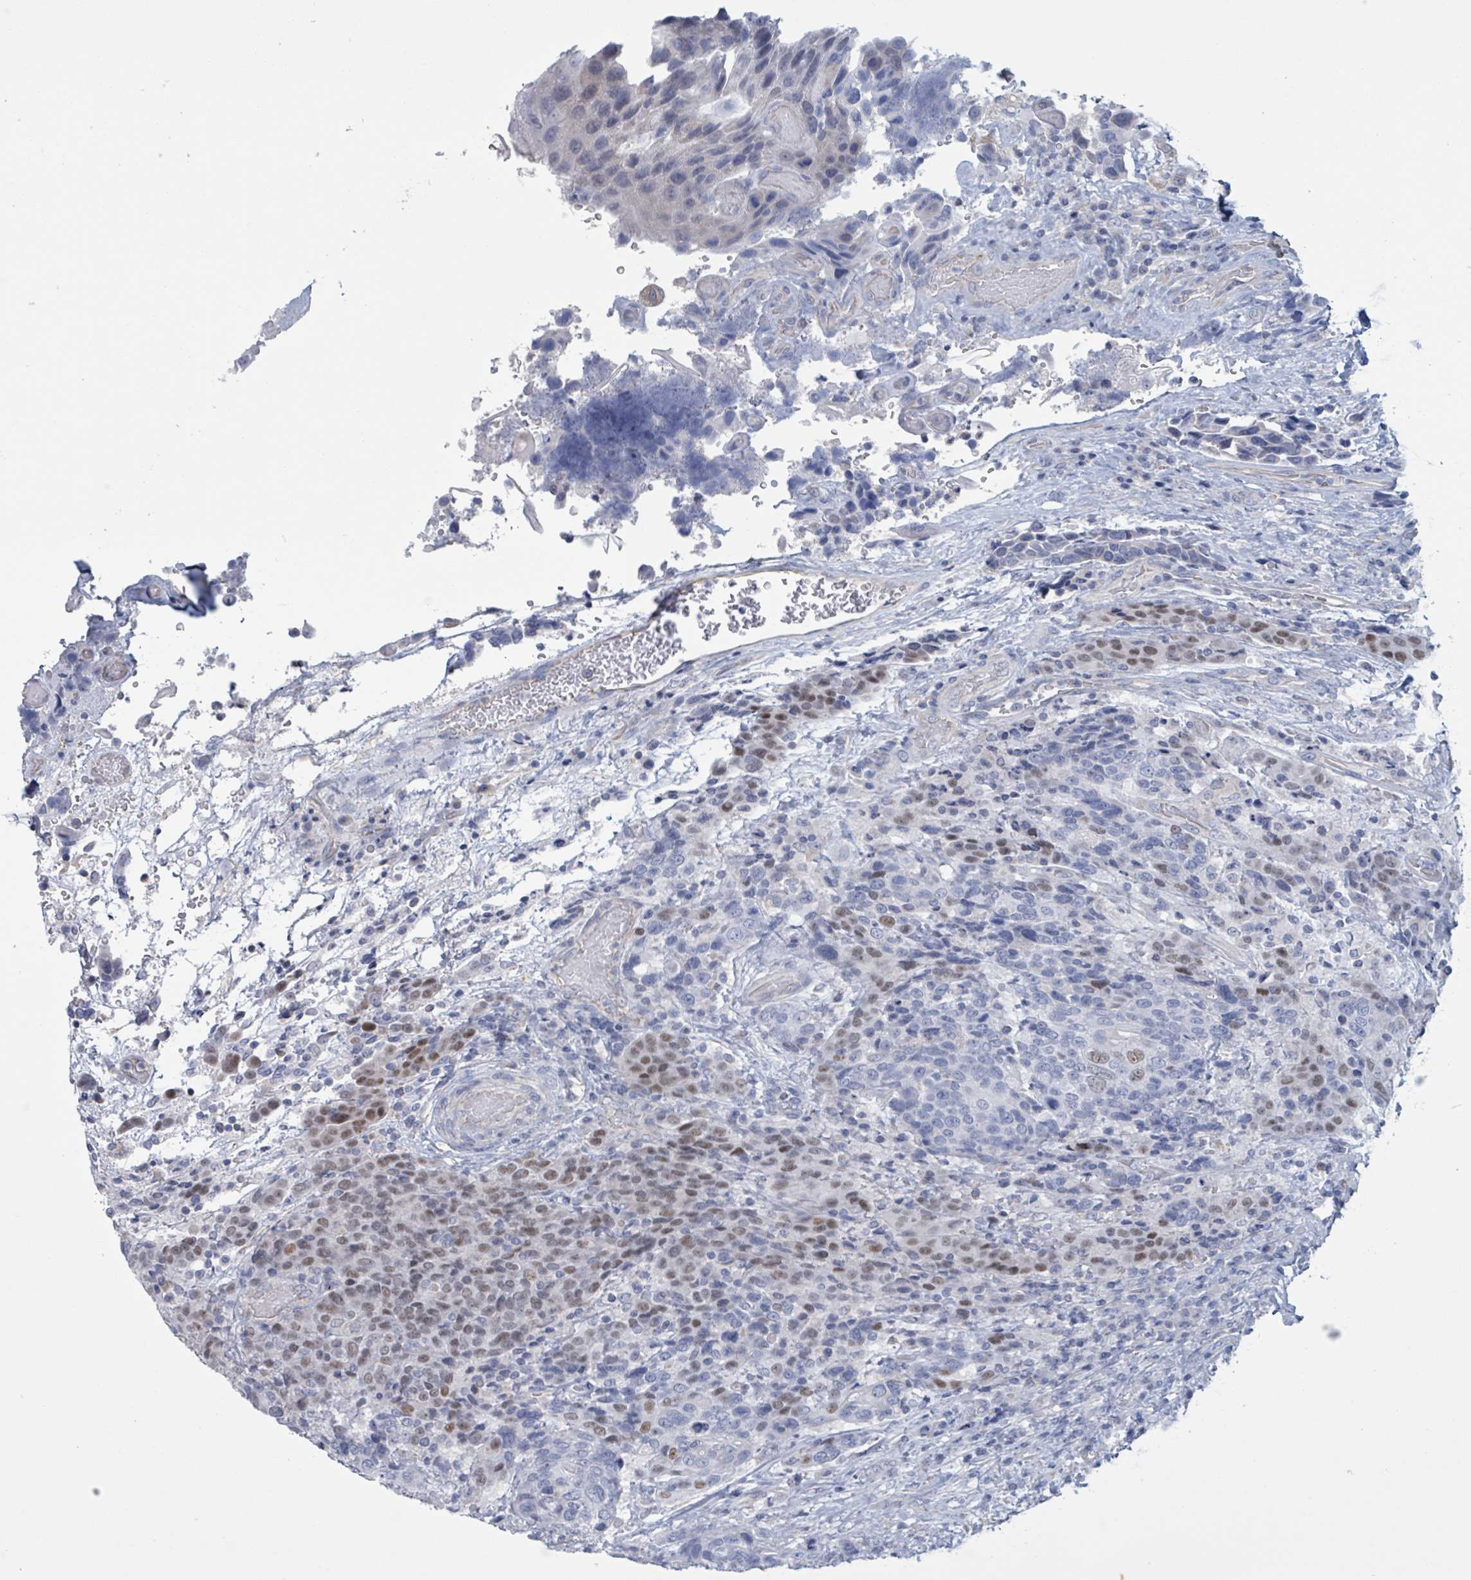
{"staining": {"intensity": "moderate", "quantity": "<25%", "location": "nuclear"}, "tissue": "urothelial cancer", "cell_type": "Tumor cells", "image_type": "cancer", "snomed": [{"axis": "morphology", "description": "Urothelial carcinoma, High grade"}, {"axis": "topography", "description": "Urinary bladder"}], "caption": "Immunohistochemical staining of urothelial cancer shows moderate nuclear protein expression in approximately <25% of tumor cells. (IHC, brightfield microscopy, high magnification).", "gene": "CT45A5", "patient": {"sex": "female", "age": 70}}